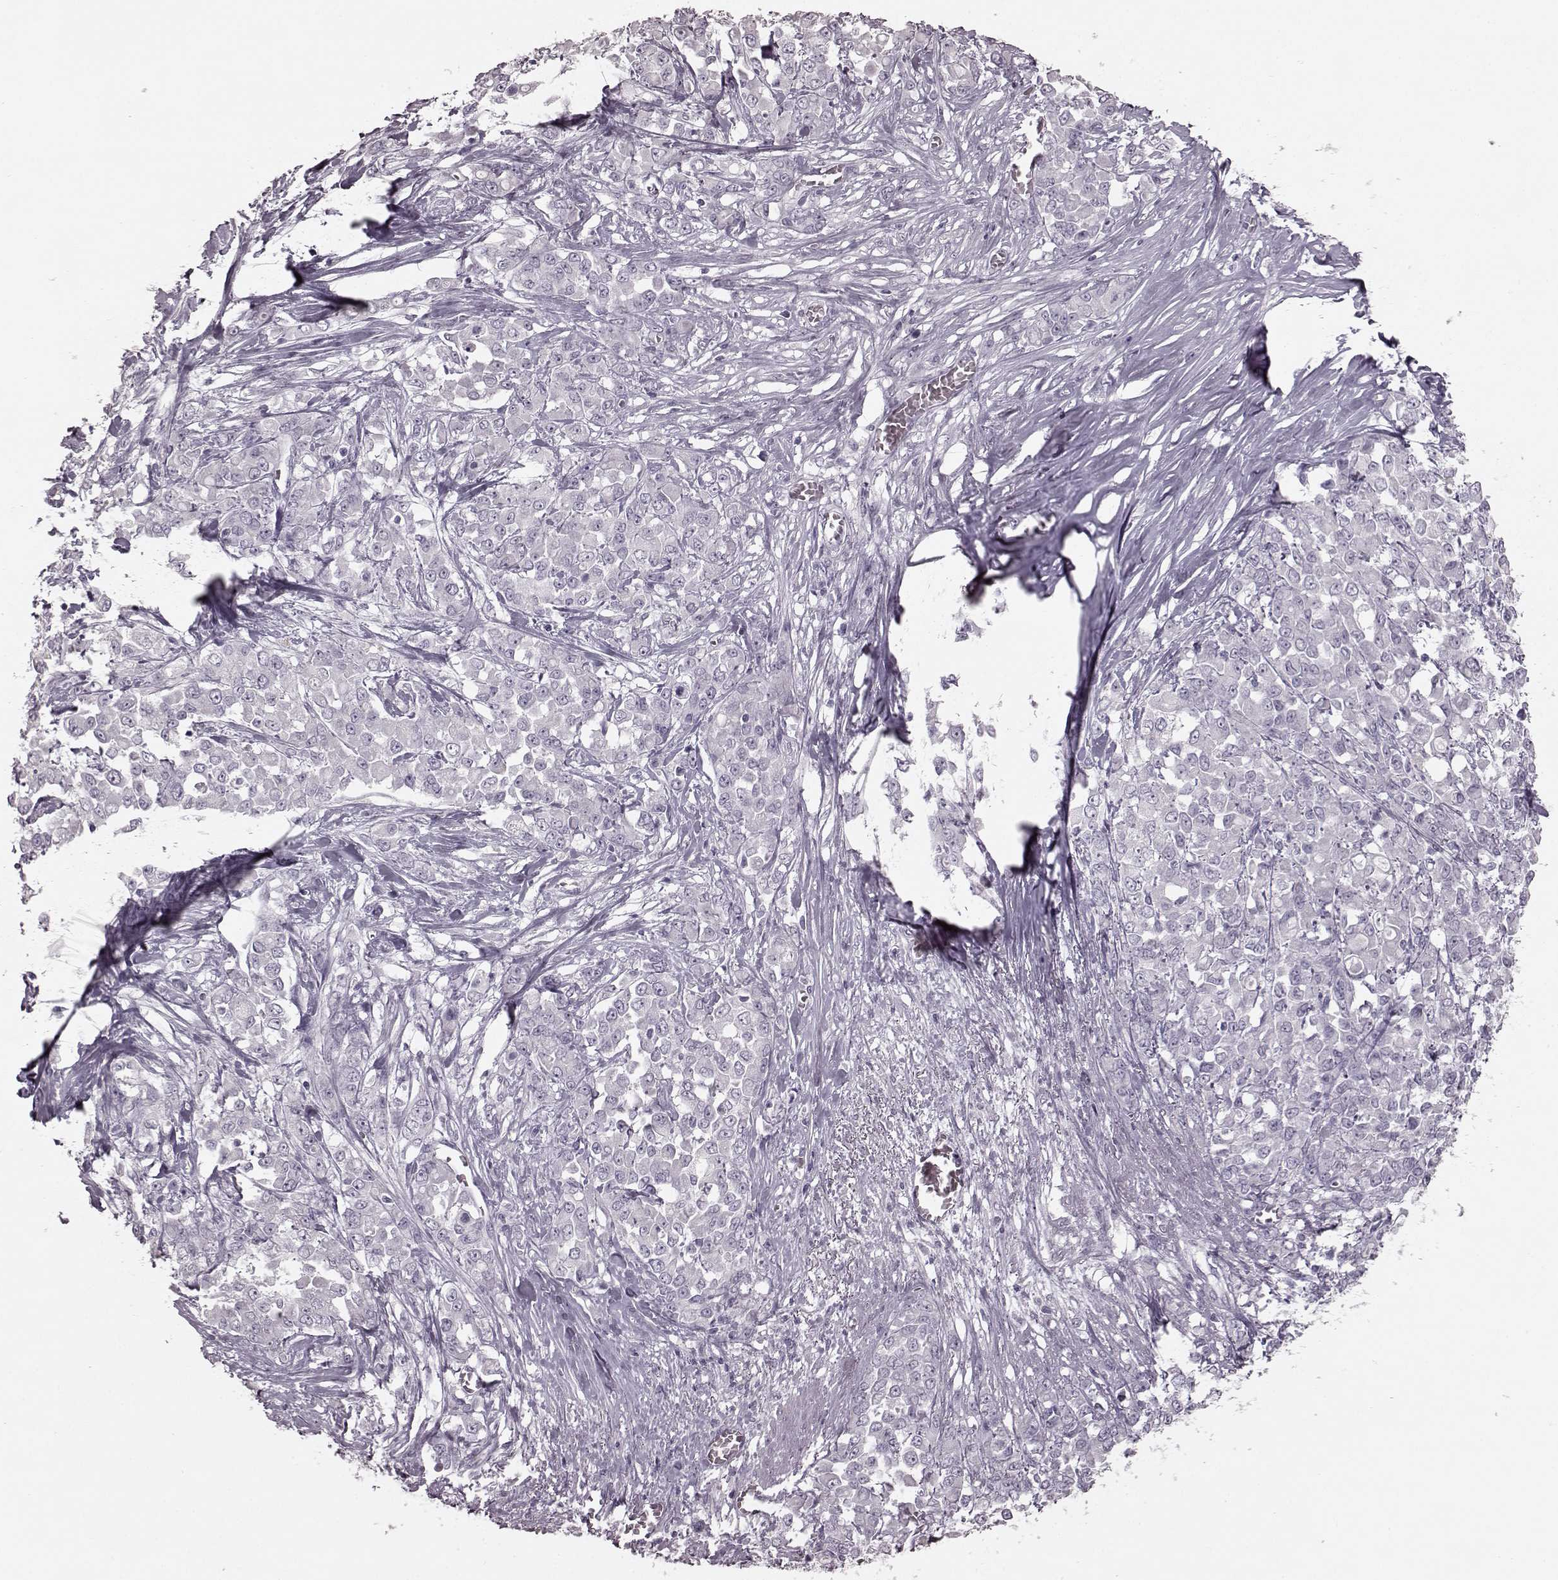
{"staining": {"intensity": "negative", "quantity": "none", "location": "none"}, "tissue": "stomach cancer", "cell_type": "Tumor cells", "image_type": "cancer", "snomed": [{"axis": "morphology", "description": "Adenocarcinoma, NOS"}, {"axis": "topography", "description": "Stomach"}], "caption": "An immunohistochemistry (IHC) histopathology image of stomach adenocarcinoma is shown. There is no staining in tumor cells of stomach adenocarcinoma.", "gene": "TRPM1", "patient": {"sex": "female", "age": 76}}